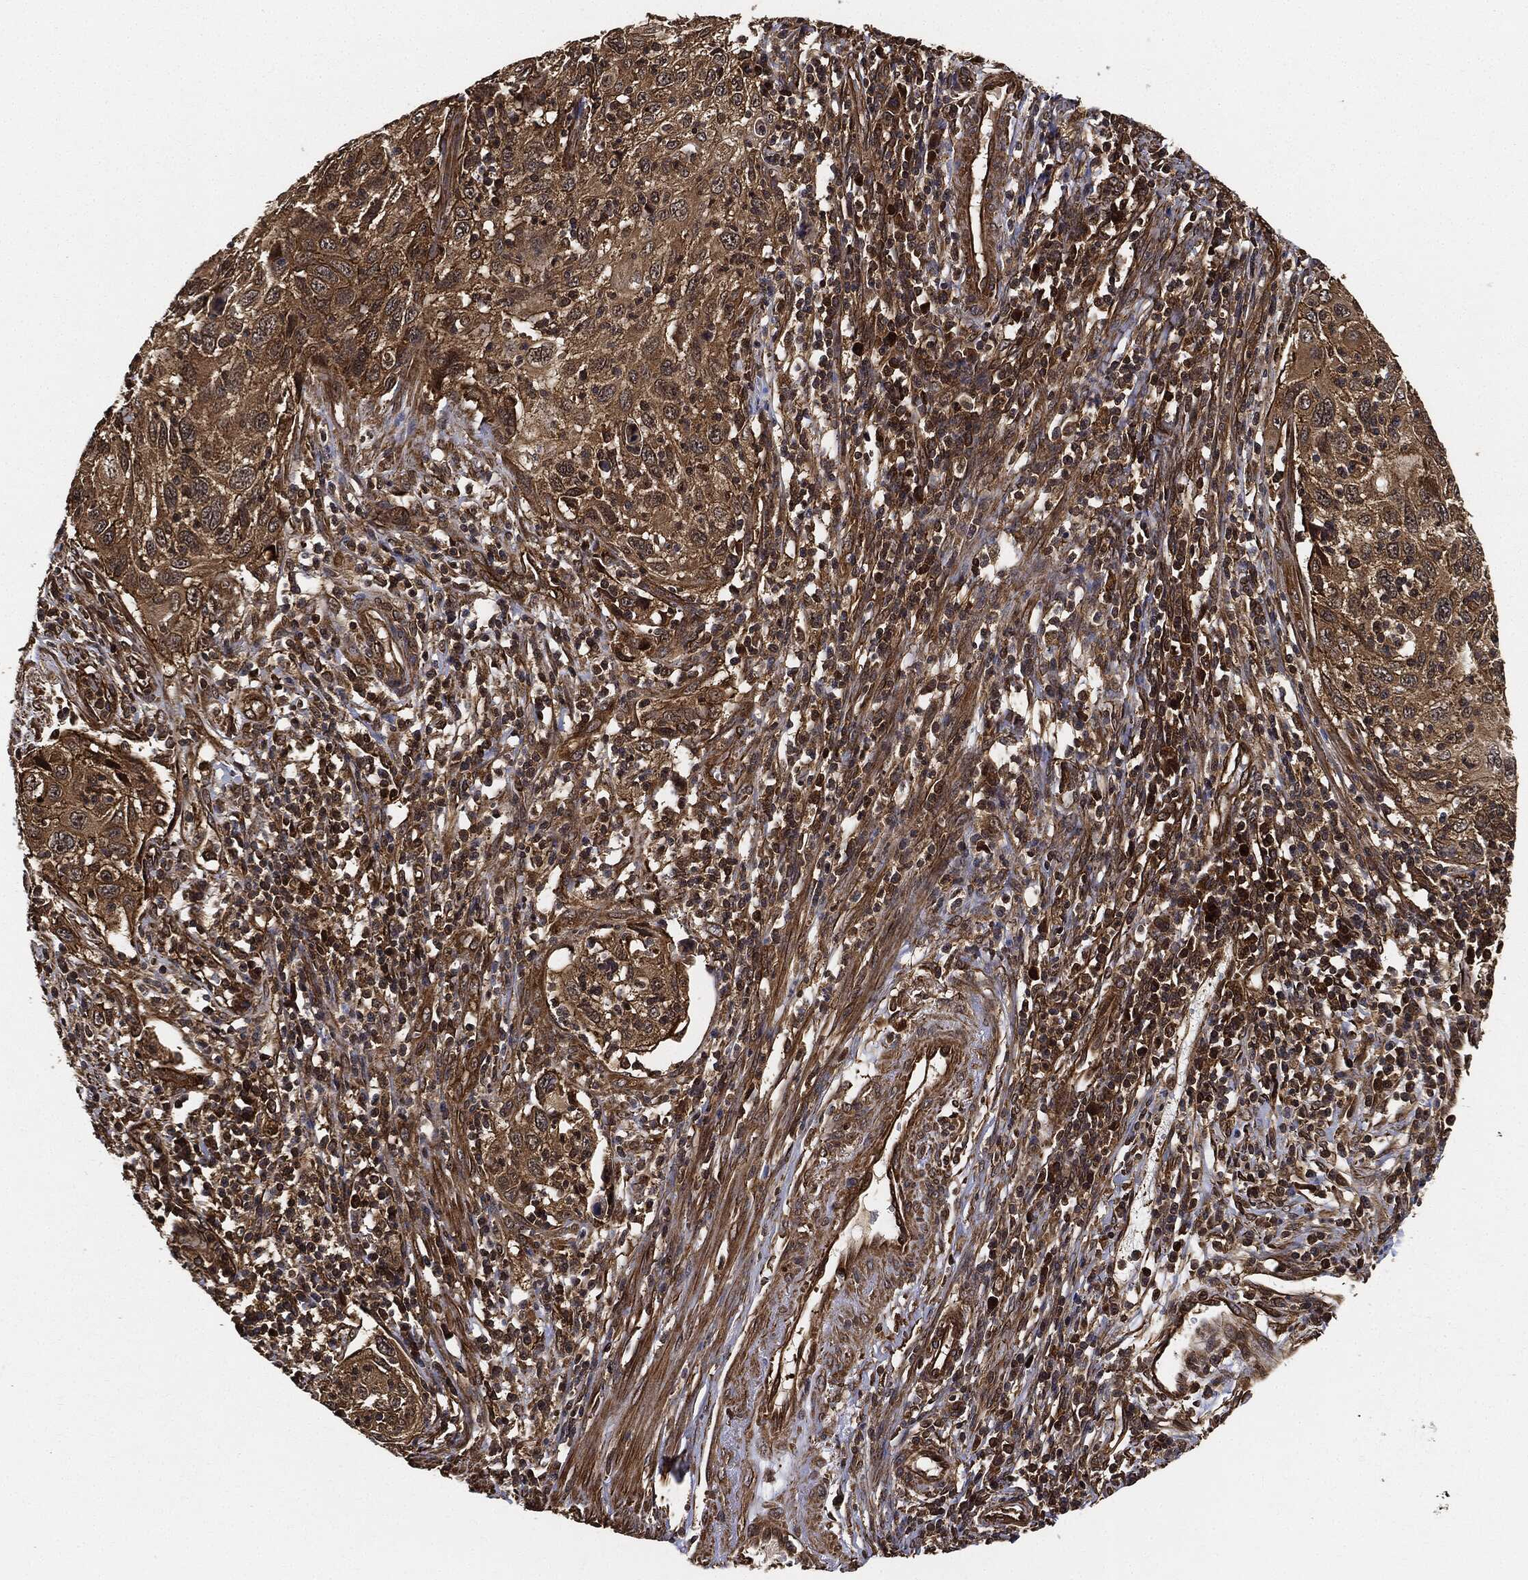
{"staining": {"intensity": "moderate", "quantity": ">75%", "location": "cytoplasmic/membranous"}, "tissue": "cervical cancer", "cell_type": "Tumor cells", "image_type": "cancer", "snomed": [{"axis": "morphology", "description": "Squamous cell carcinoma, NOS"}, {"axis": "topography", "description": "Cervix"}], "caption": "Immunohistochemistry (IHC) (DAB (3,3'-diaminobenzidine)) staining of human cervical cancer displays moderate cytoplasmic/membranous protein staining in about >75% of tumor cells. The staining is performed using DAB brown chromogen to label protein expression. The nuclei are counter-stained blue using hematoxylin.", "gene": "CEP290", "patient": {"sex": "female", "age": 70}}